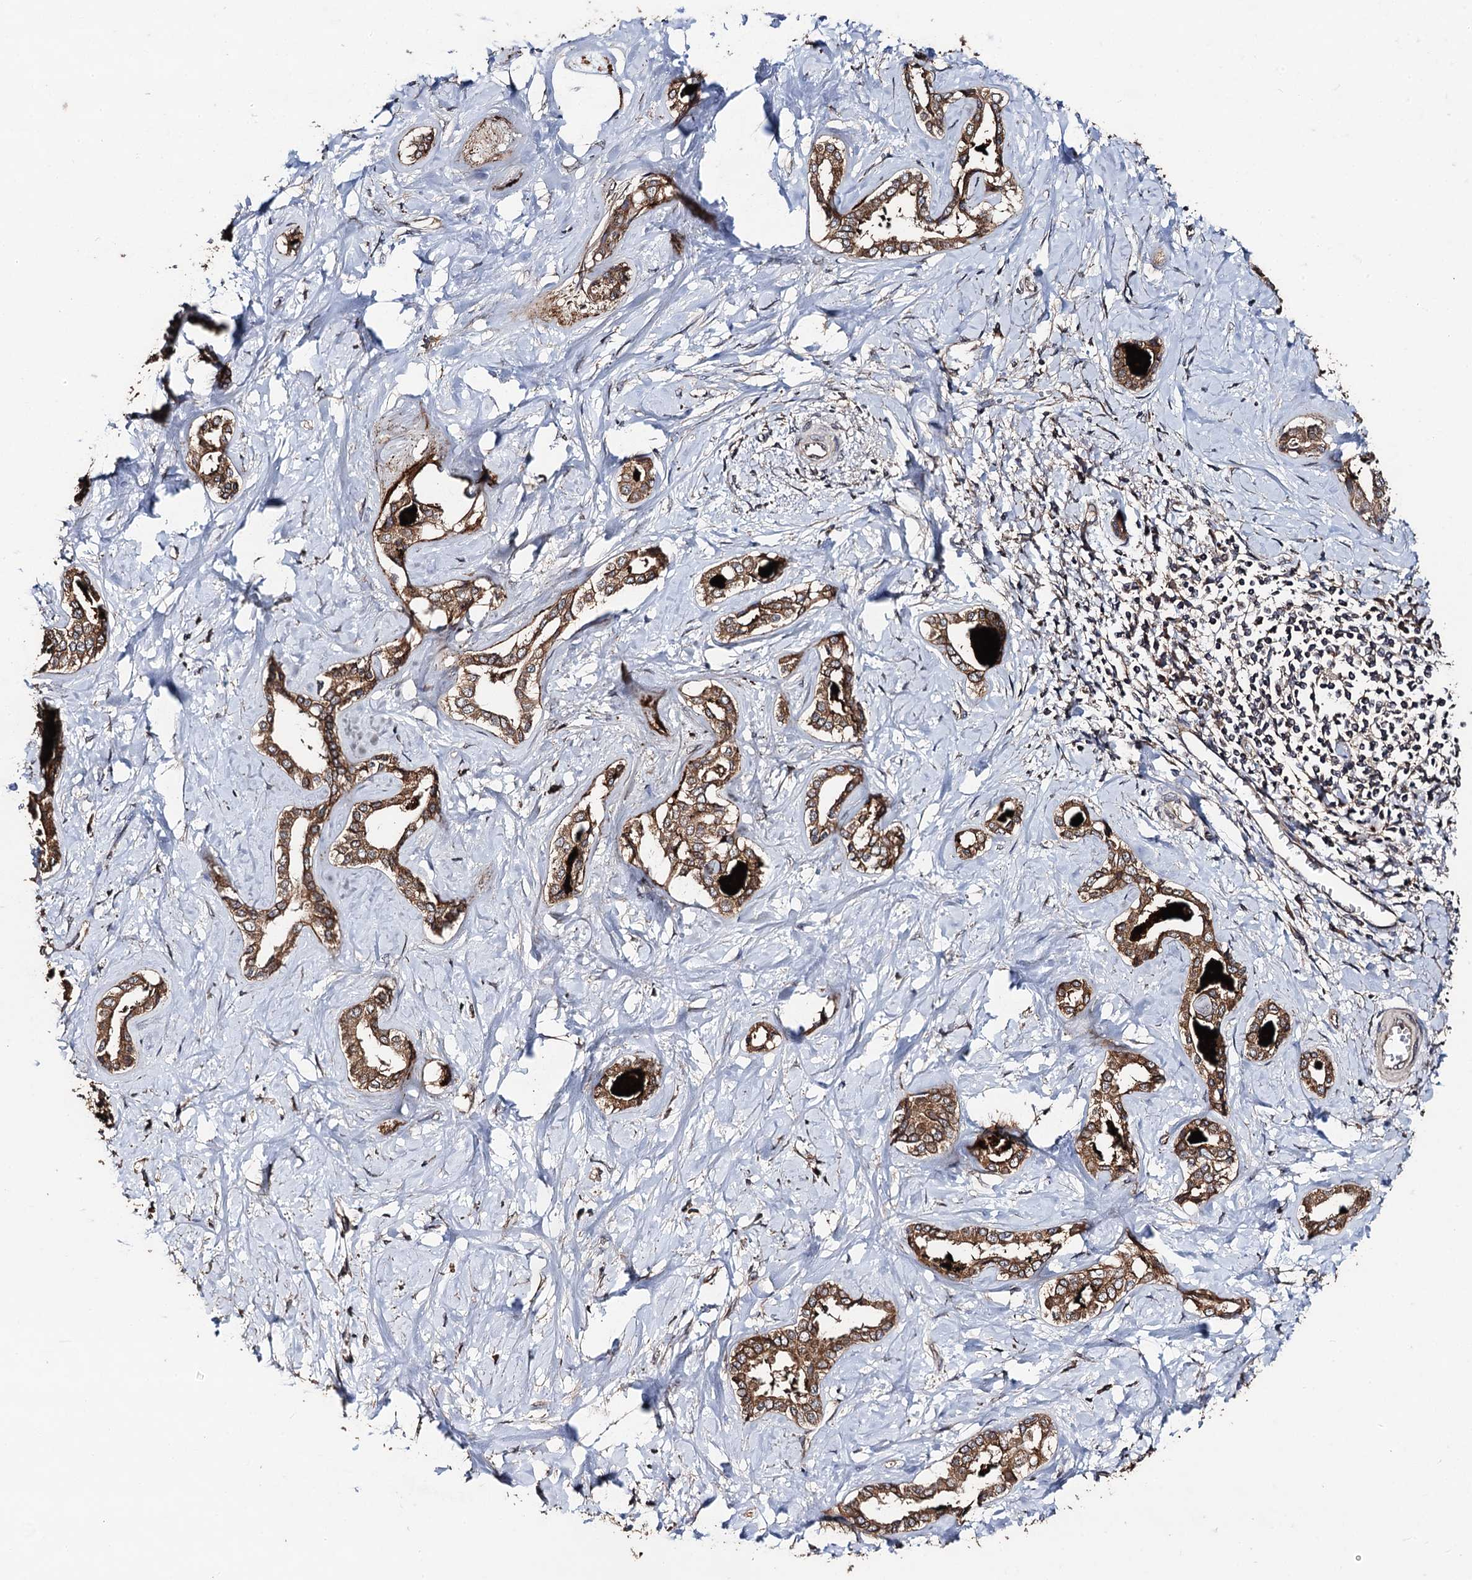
{"staining": {"intensity": "moderate", "quantity": ">75%", "location": "cytoplasmic/membranous"}, "tissue": "liver cancer", "cell_type": "Tumor cells", "image_type": "cancer", "snomed": [{"axis": "morphology", "description": "Cholangiocarcinoma"}, {"axis": "topography", "description": "Liver"}], "caption": "Immunohistochemistry histopathology image of neoplastic tissue: human liver cancer (cholangiocarcinoma) stained using immunohistochemistry displays medium levels of moderate protein expression localized specifically in the cytoplasmic/membranous of tumor cells, appearing as a cytoplasmic/membranous brown color.", "gene": "PPTC7", "patient": {"sex": "female", "age": 77}}